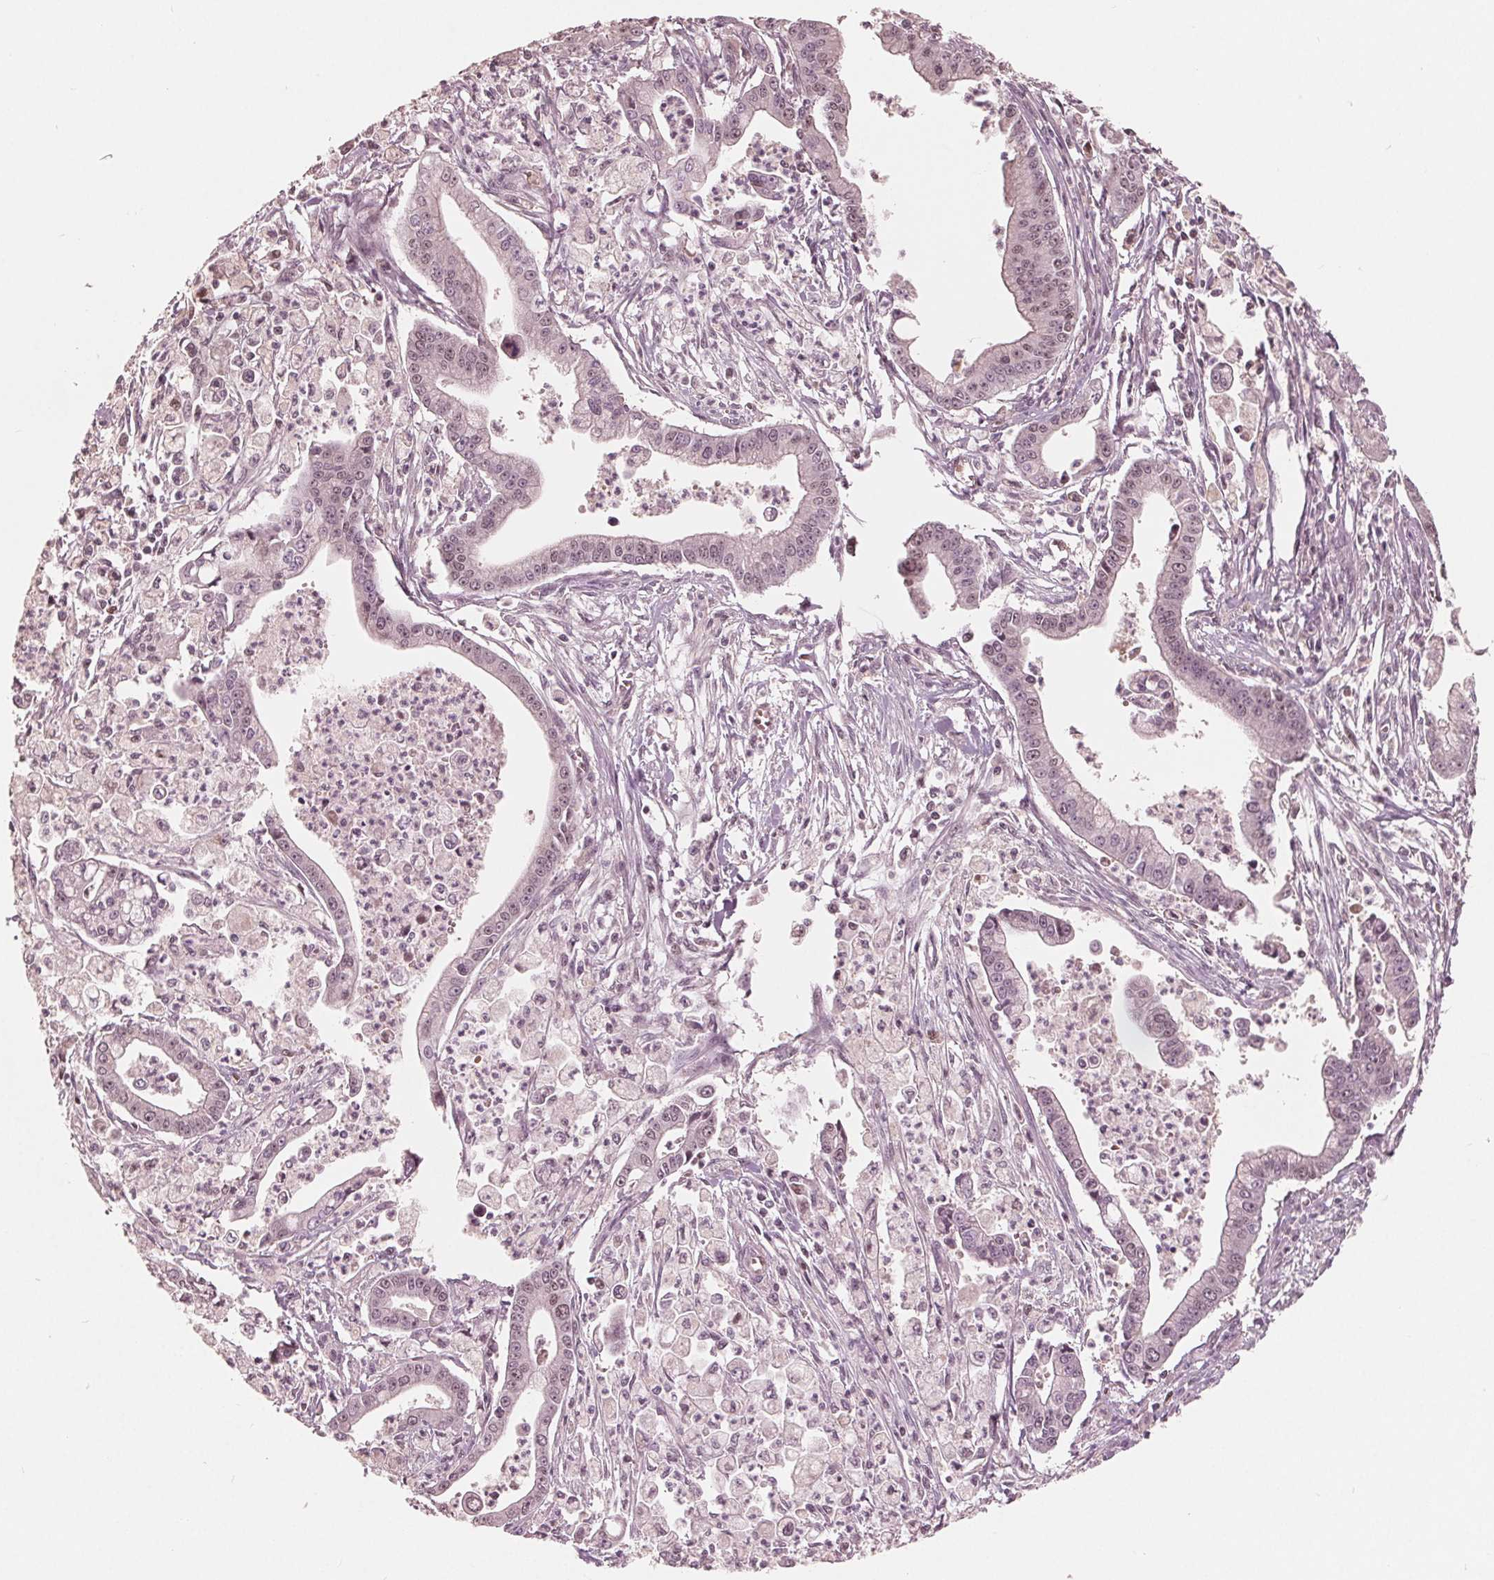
{"staining": {"intensity": "negative", "quantity": "none", "location": "none"}, "tissue": "pancreatic cancer", "cell_type": "Tumor cells", "image_type": "cancer", "snomed": [{"axis": "morphology", "description": "Adenocarcinoma, NOS"}, {"axis": "topography", "description": "Pancreas"}], "caption": "Image shows no significant protein expression in tumor cells of pancreatic adenocarcinoma.", "gene": "HIRIP3", "patient": {"sex": "female", "age": 65}}